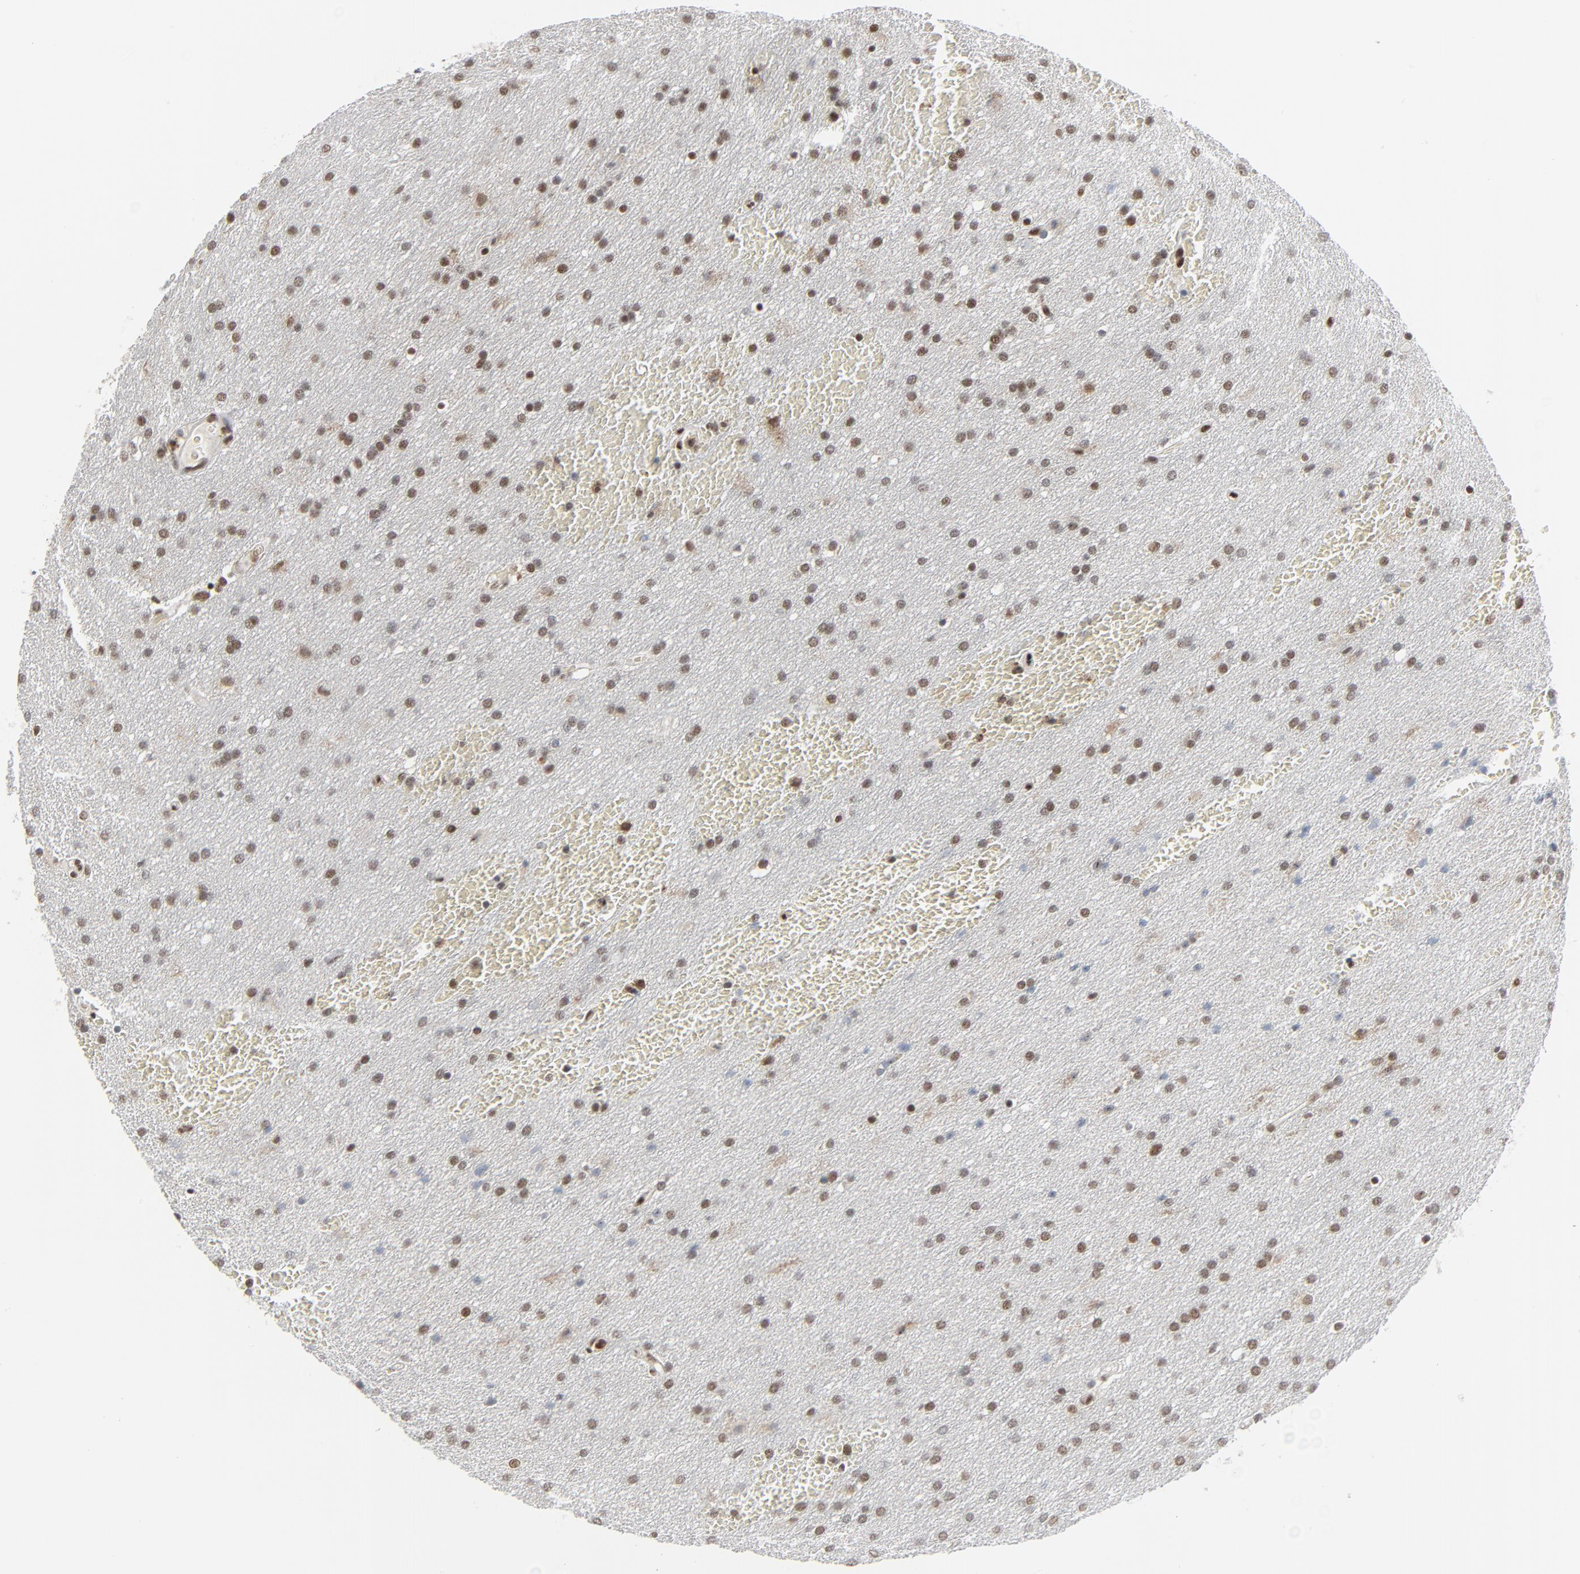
{"staining": {"intensity": "moderate", "quantity": ">75%", "location": "nuclear"}, "tissue": "glioma", "cell_type": "Tumor cells", "image_type": "cancer", "snomed": [{"axis": "morphology", "description": "Glioma, malignant, Low grade"}, {"axis": "topography", "description": "Brain"}], "caption": "An image of human glioma stained for a protein displays moderate nuclear brown staining in tumor cells. The protein is shown in brown color, while the nuclei are stained blue.", "gene": "CUX1", "patient": {"sex": "female", "age": 32}}